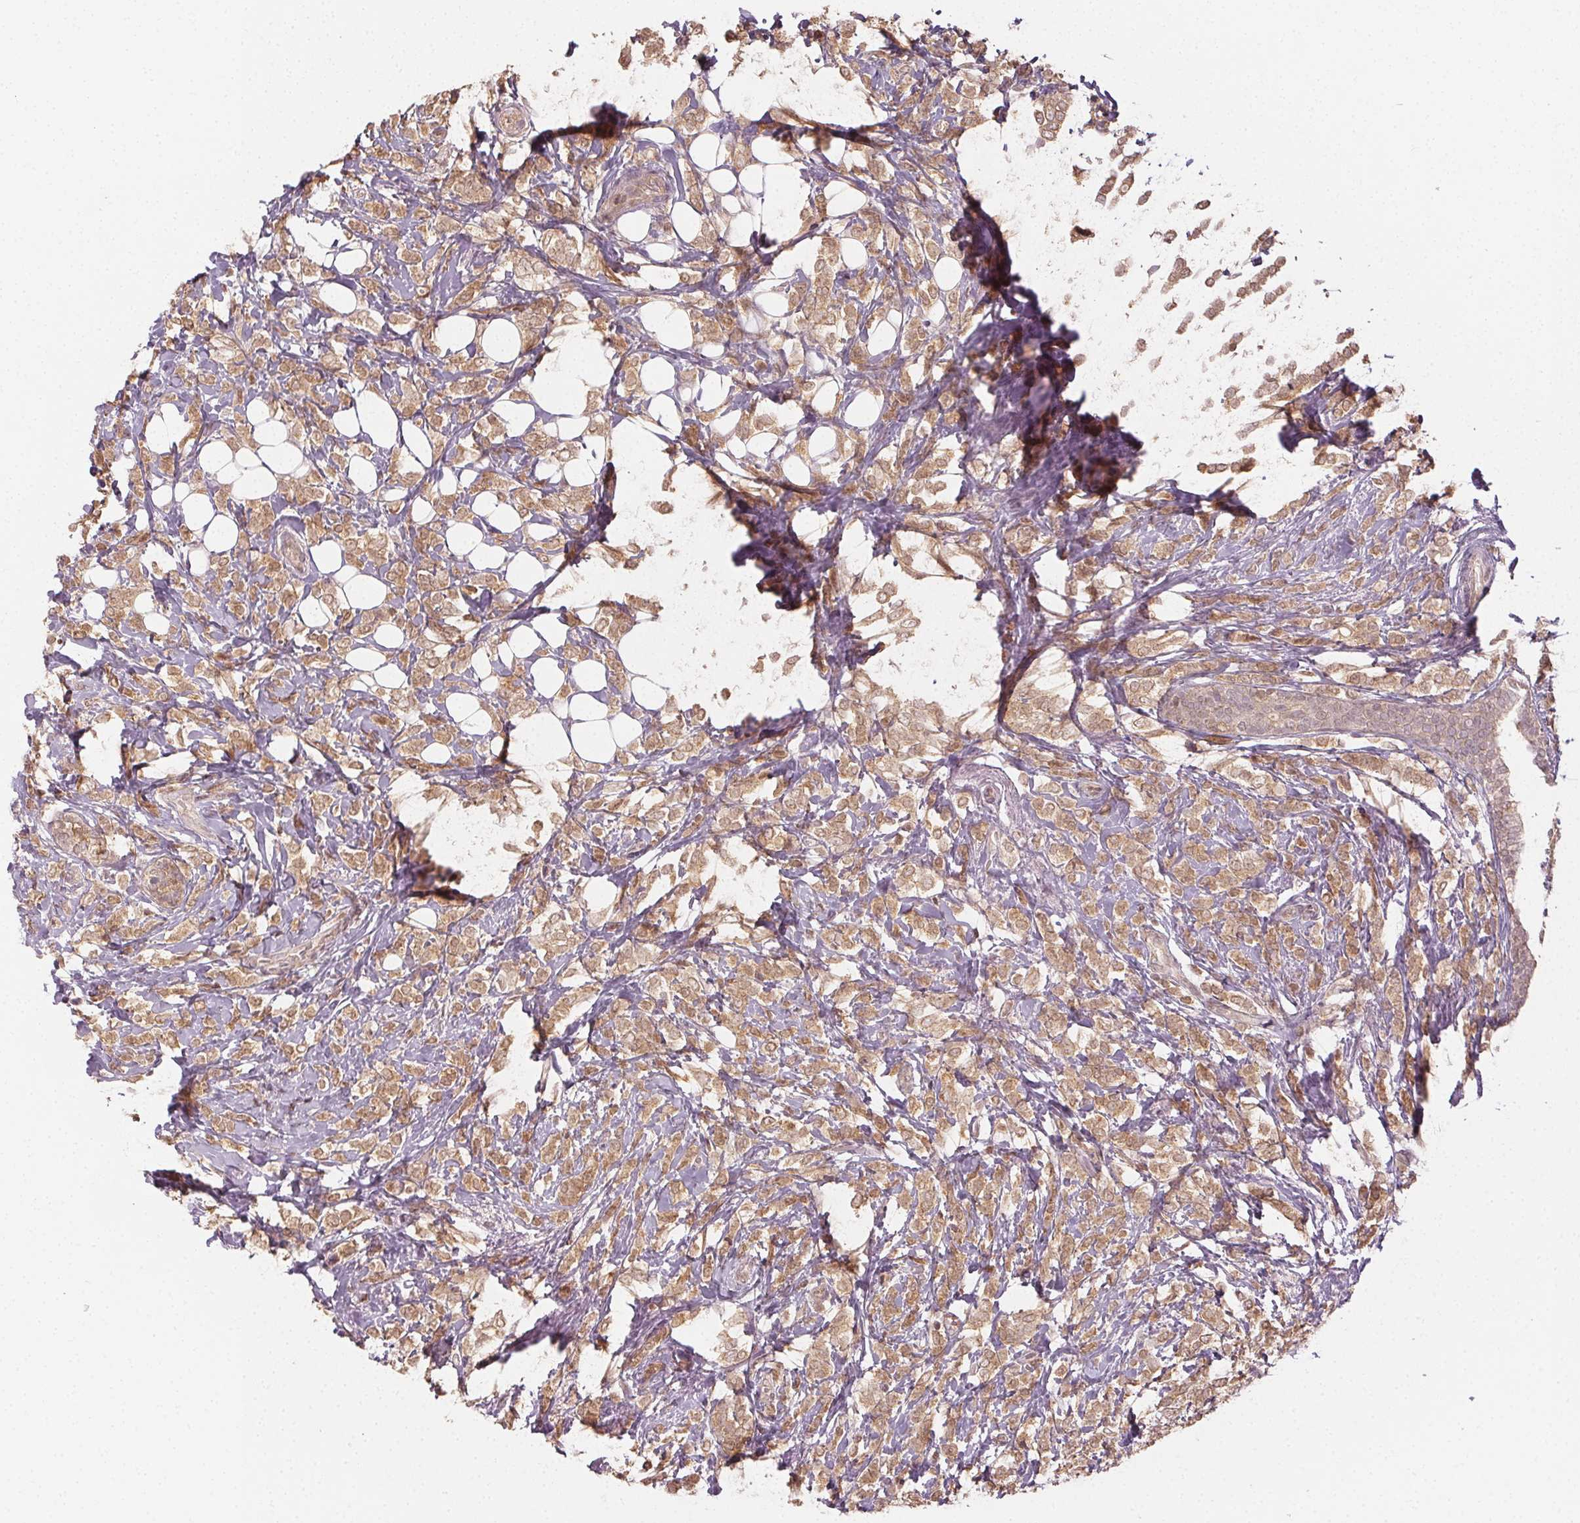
{"staining": {"intensity": "weak", "quantity": ">75%", "location": "cytoplasmic/membranous,nuclear"}, "tissue": "breast cancer", "cell_type": "Tumor cells", "image_type": "cancer", "snomed": [{"axis": "morphology", "description": "Lobular carcinoma"}, {"axis": "topography", "description": "Breast"}], "caption": "Brown immunohistochemical staining in human breast lobular carcinoma exhibits weak cytoplasmic/membranous and nuclear positivity in approximately >75% of tumor cells.", "gene": "MAPK14", "patient": {"sex": "female", "age": 49}}